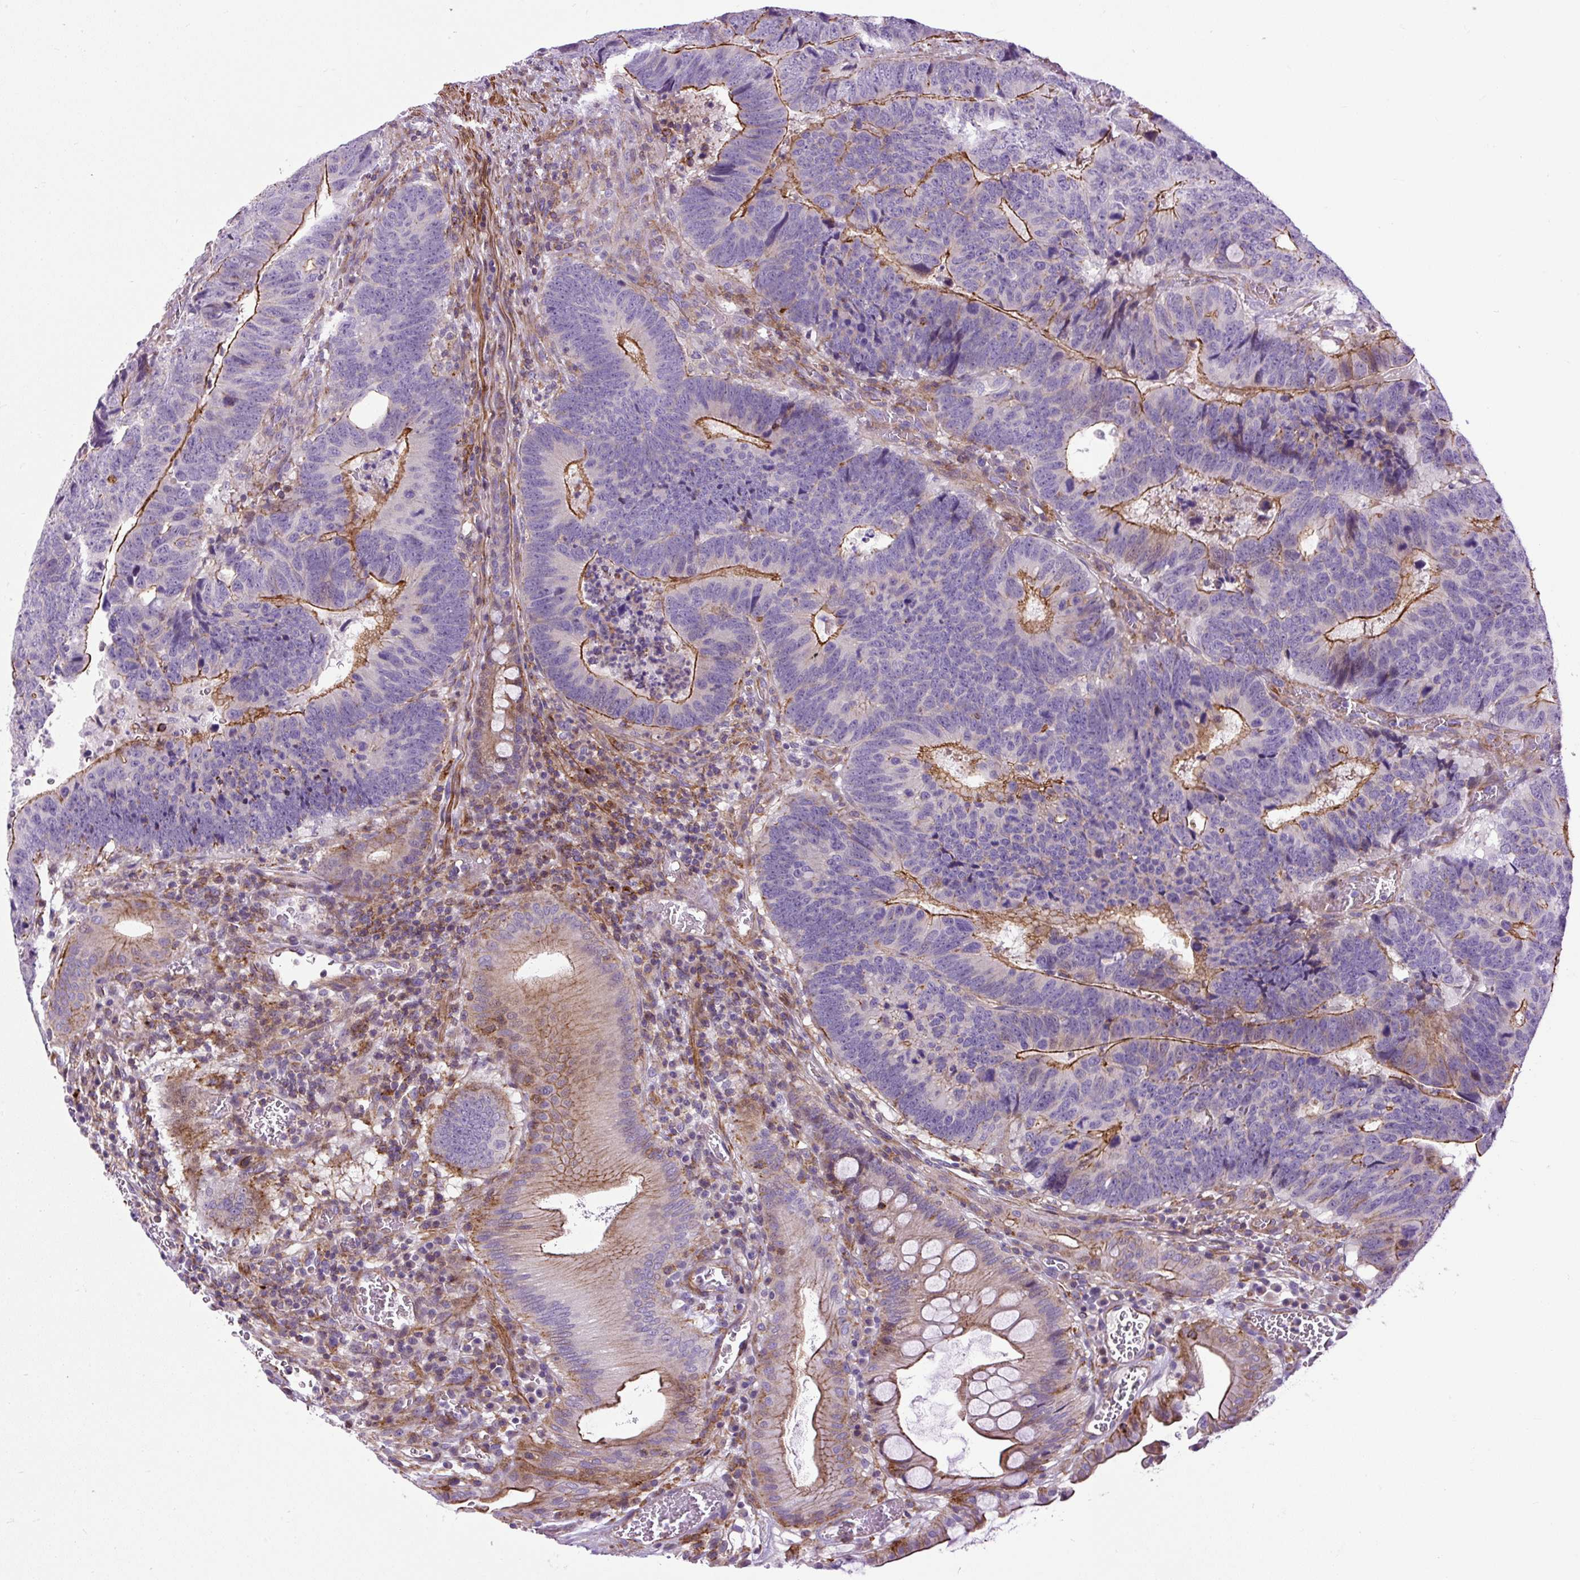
{"staining": {"intensity": "moderate", "quantity": "25%-75%", "location": "cytoplasmic/membranous"}, "tissue": "colorectal cancer", "cell_type": "Tumor cells", "image_type": "cancer", "snomed": [{"axis": "morphology", "description": "Adenocarcinoma, NOS"}, {"axis": "topography", "description": "Colon"}], "caption": "DAB immunohistochemical staining of colorectal cancer reveals moderate cytoplasmic/membranous protein expression in about 25%-75% of tumor cells.", "gene": "ZNF197", "patient": {"sex": "male", "age": 62}}